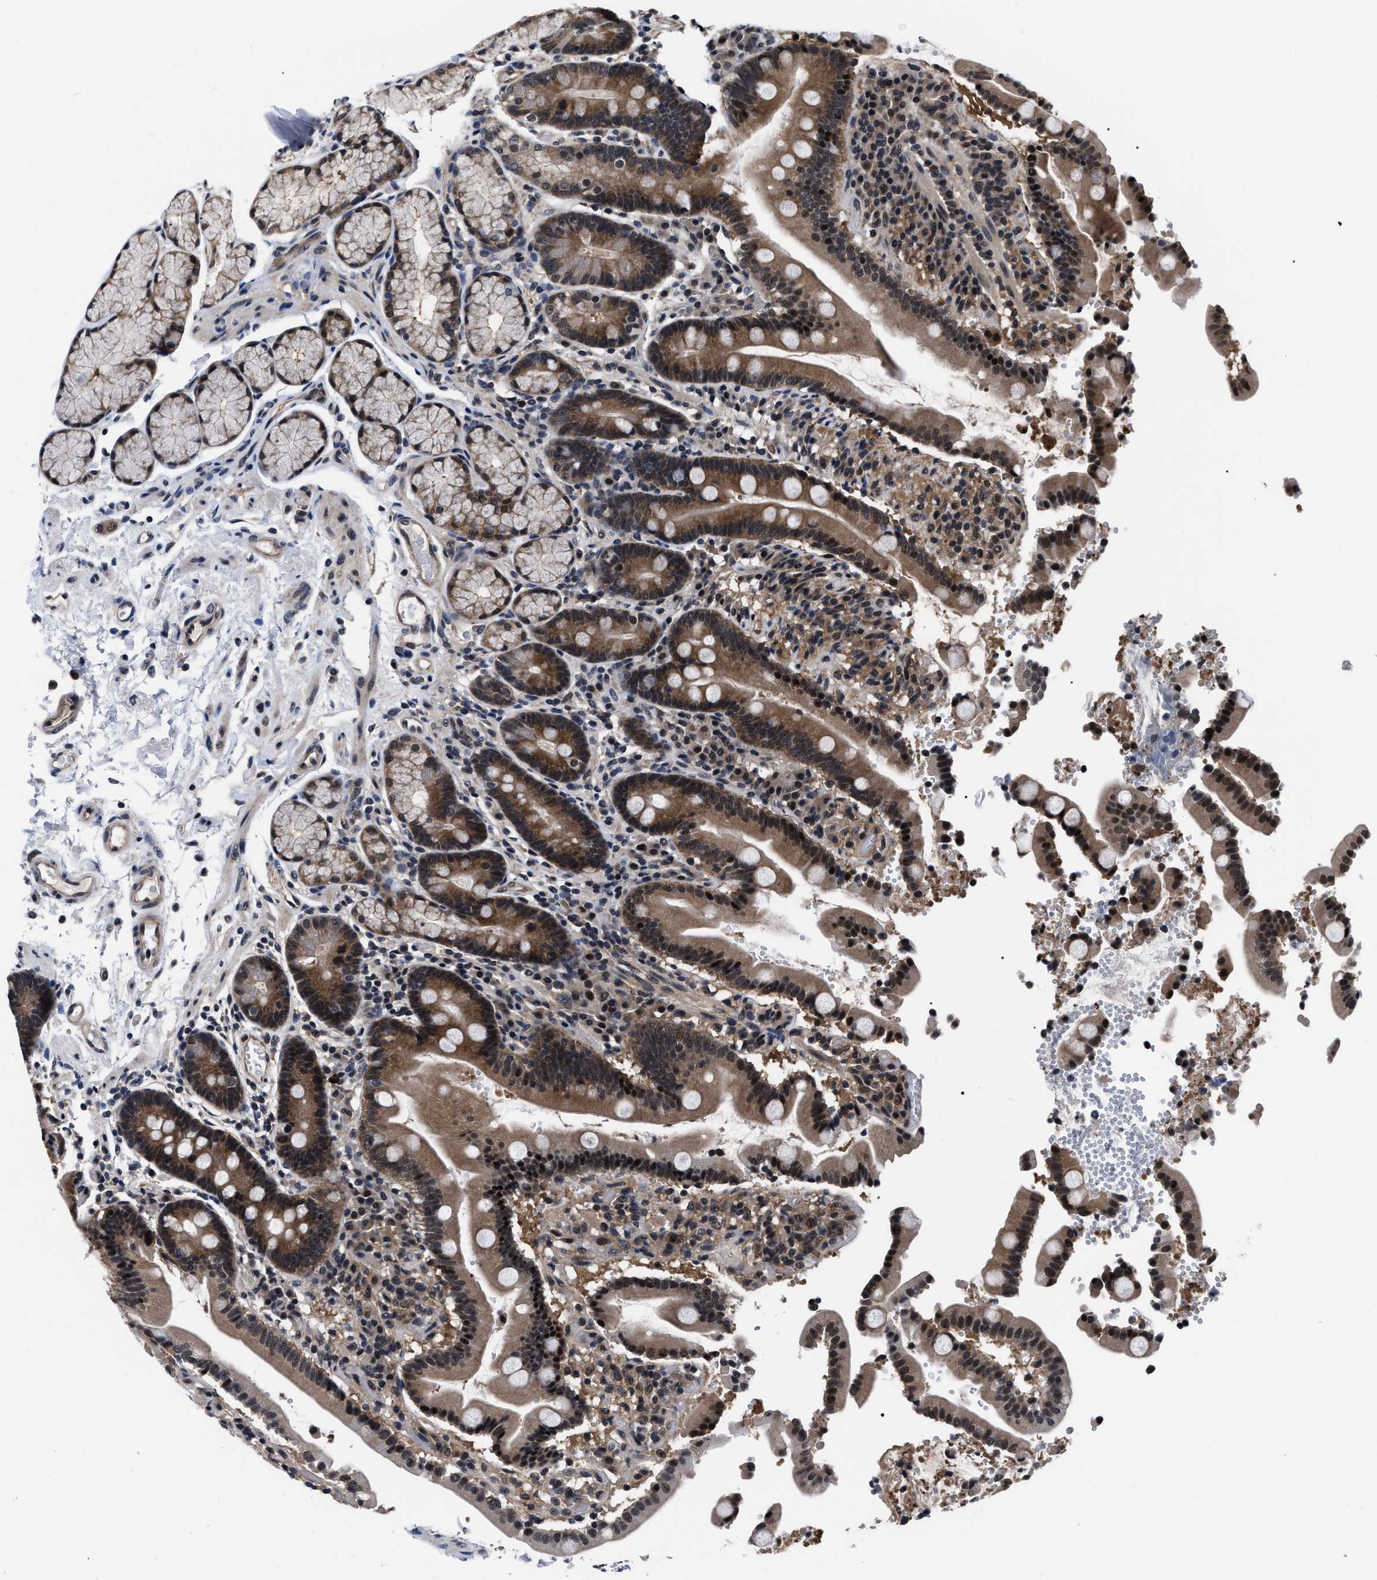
{"staining": {"intensity": "strong", "quantity": ">75%", "location": "cytoplasmic/membranous,nuclear"}, "tissue": "duodenum", "cell_type": "Glandular cells", "image_type": "normal", "snomed": [{"axis": "morphology", "description": "Normal tissue, NOS"}, {"axis": "topography", "description": "Small intestine, NOS"}], "caption": "DAB (3,3'-diaminobenzidine) immunohistochemical staining of normal human duodenum shows strong cytoplasmic/membranous,nuclear protein positivity in about >75% of glandular cells. (IHC, brightfield microscopy, high magnification).", "gene": "CSNK2A1", "patient": {"sex": "female", "age": 71}}